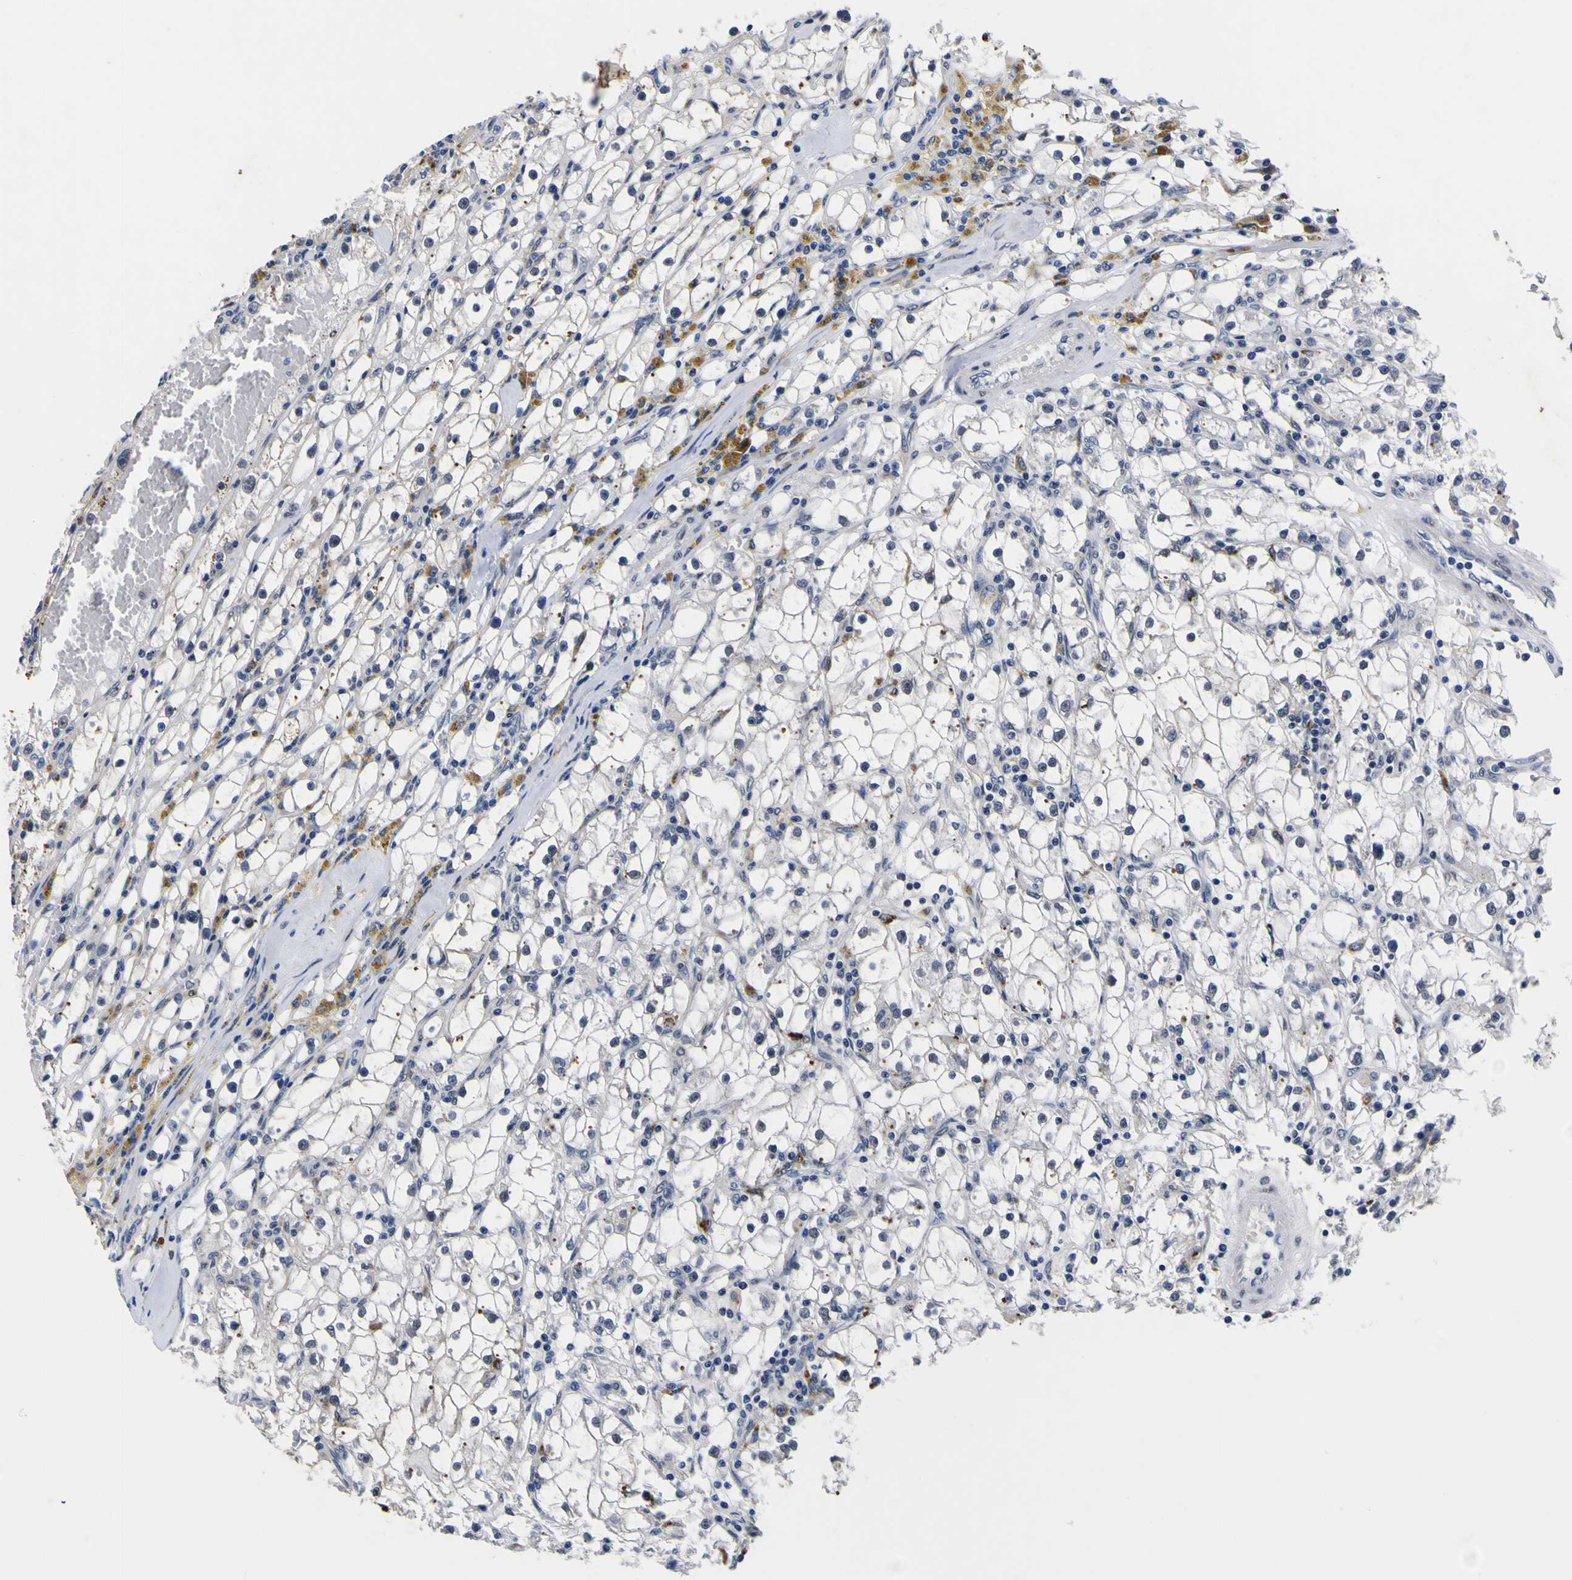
{"staining": {"intensity": "negative", "quantity": "none", "location": "none"}, "tissue": "renal cancer", "cell_type": "Tumor cells", "image_type": "cancer", "snomed": [{"axis": "morphology", "description": "Adenocarcinoma, NOS"}, {"axis": "topography", "description": "Kidney"}], "caption": "Micrograph shows no protein expression in tumor cells of renal cancer (adenocarcinoma) tissue.", "gene": "IGFLR1", "patient": {"sex": "male", "age": 56}}